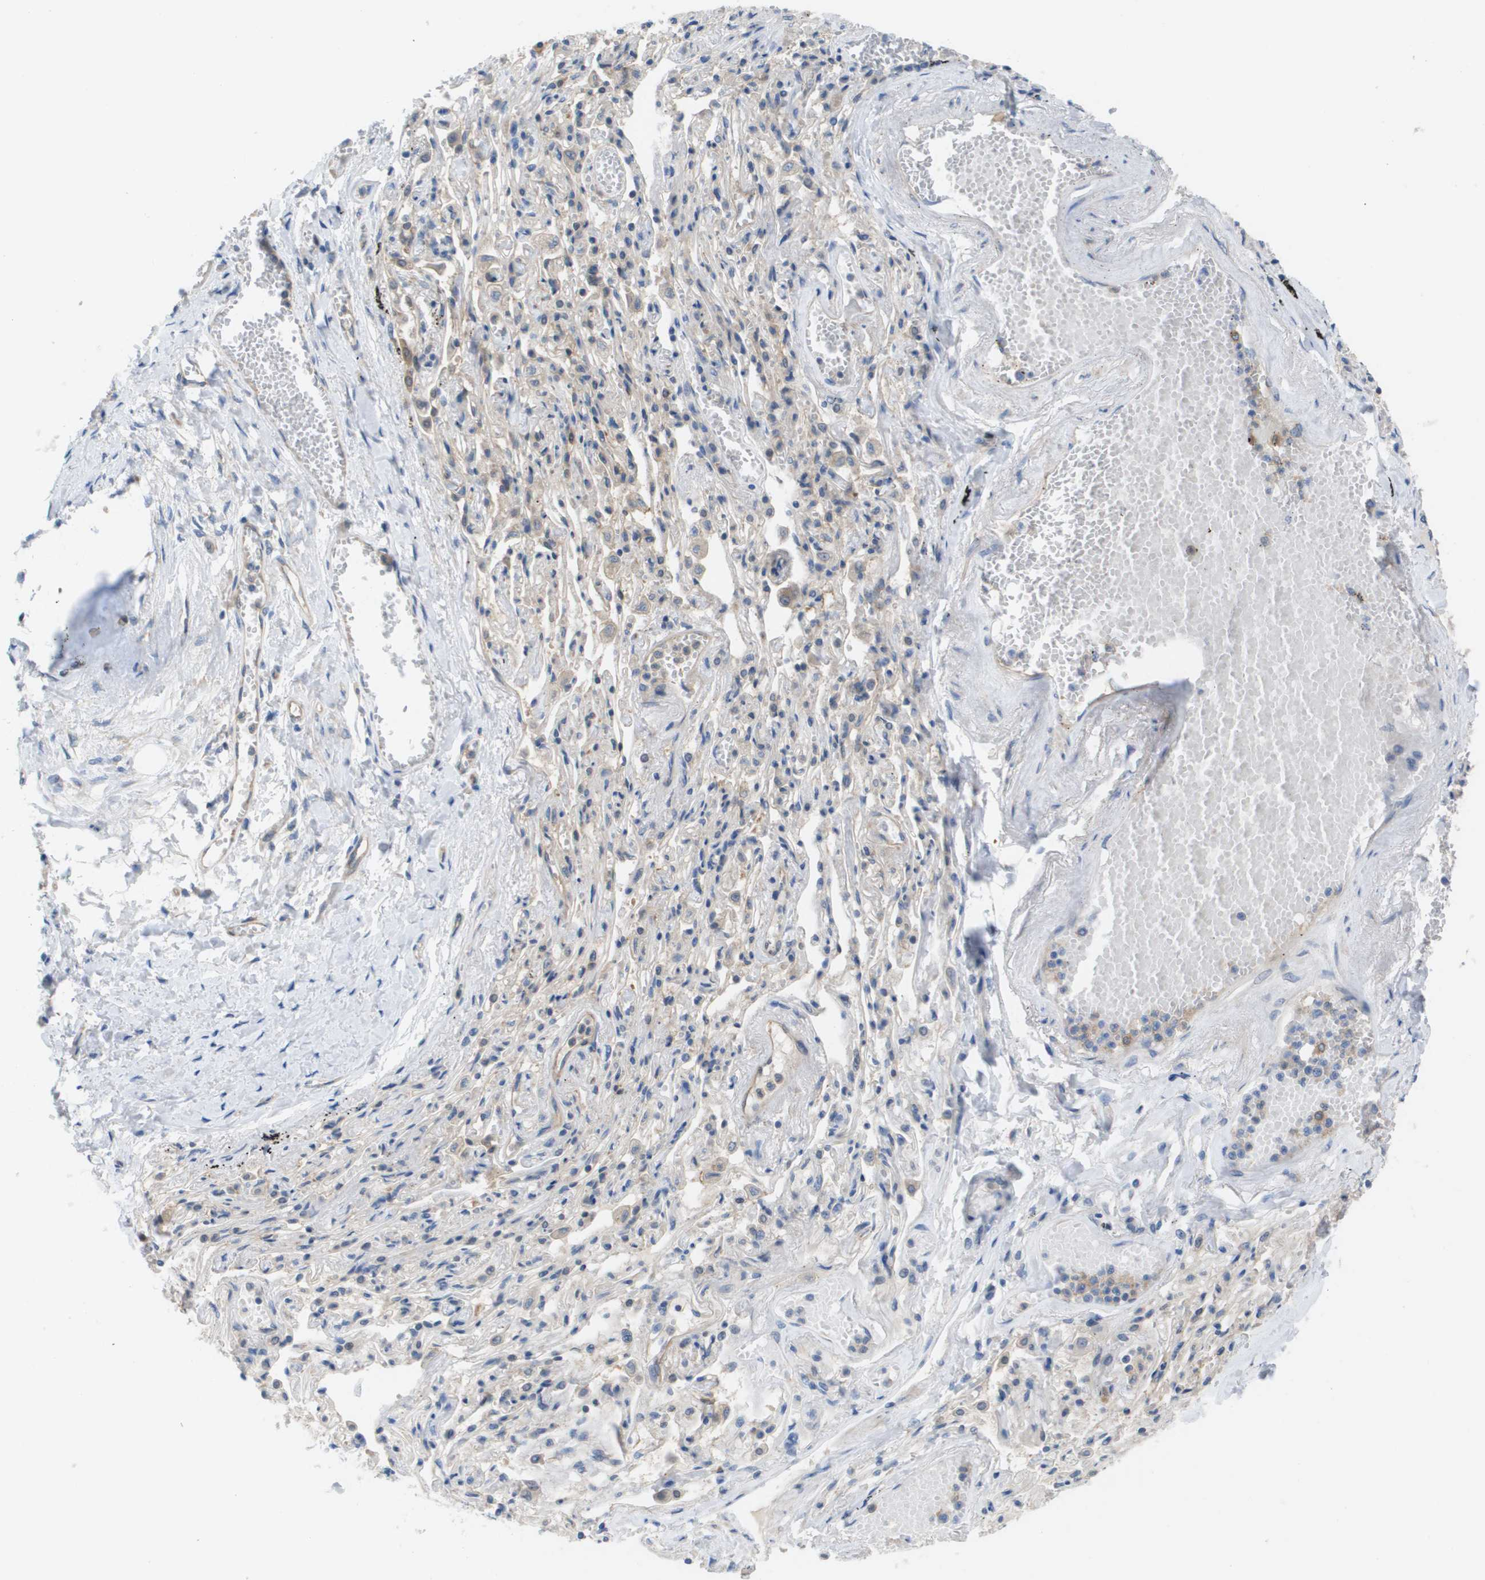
{"staining": {"intensity": "strong", "quantity": ">75%", "location": "cytoplasmic/membranous"}, "tissue": "bronchus", "cell_type": "Respiratory epithelial cells", "image_type": "normal", "snomed": [{"axis": "morphology", "description": "Normal tissue, NOS"}, {"axis": "morphology", "description": "Inflammation, NOS"}, {"axis": "topography", "description": "Cartilage tissue"}, {"axis": "topography", "description": "Lung"}], "caption": "Protein staining reveals strong cytoplasmic/membranous expression in about >75% of respiratory epithelial cells in normal bronchus.", "gene": "EIF4G2", "patient": {"sex": "male", "age": 71}}